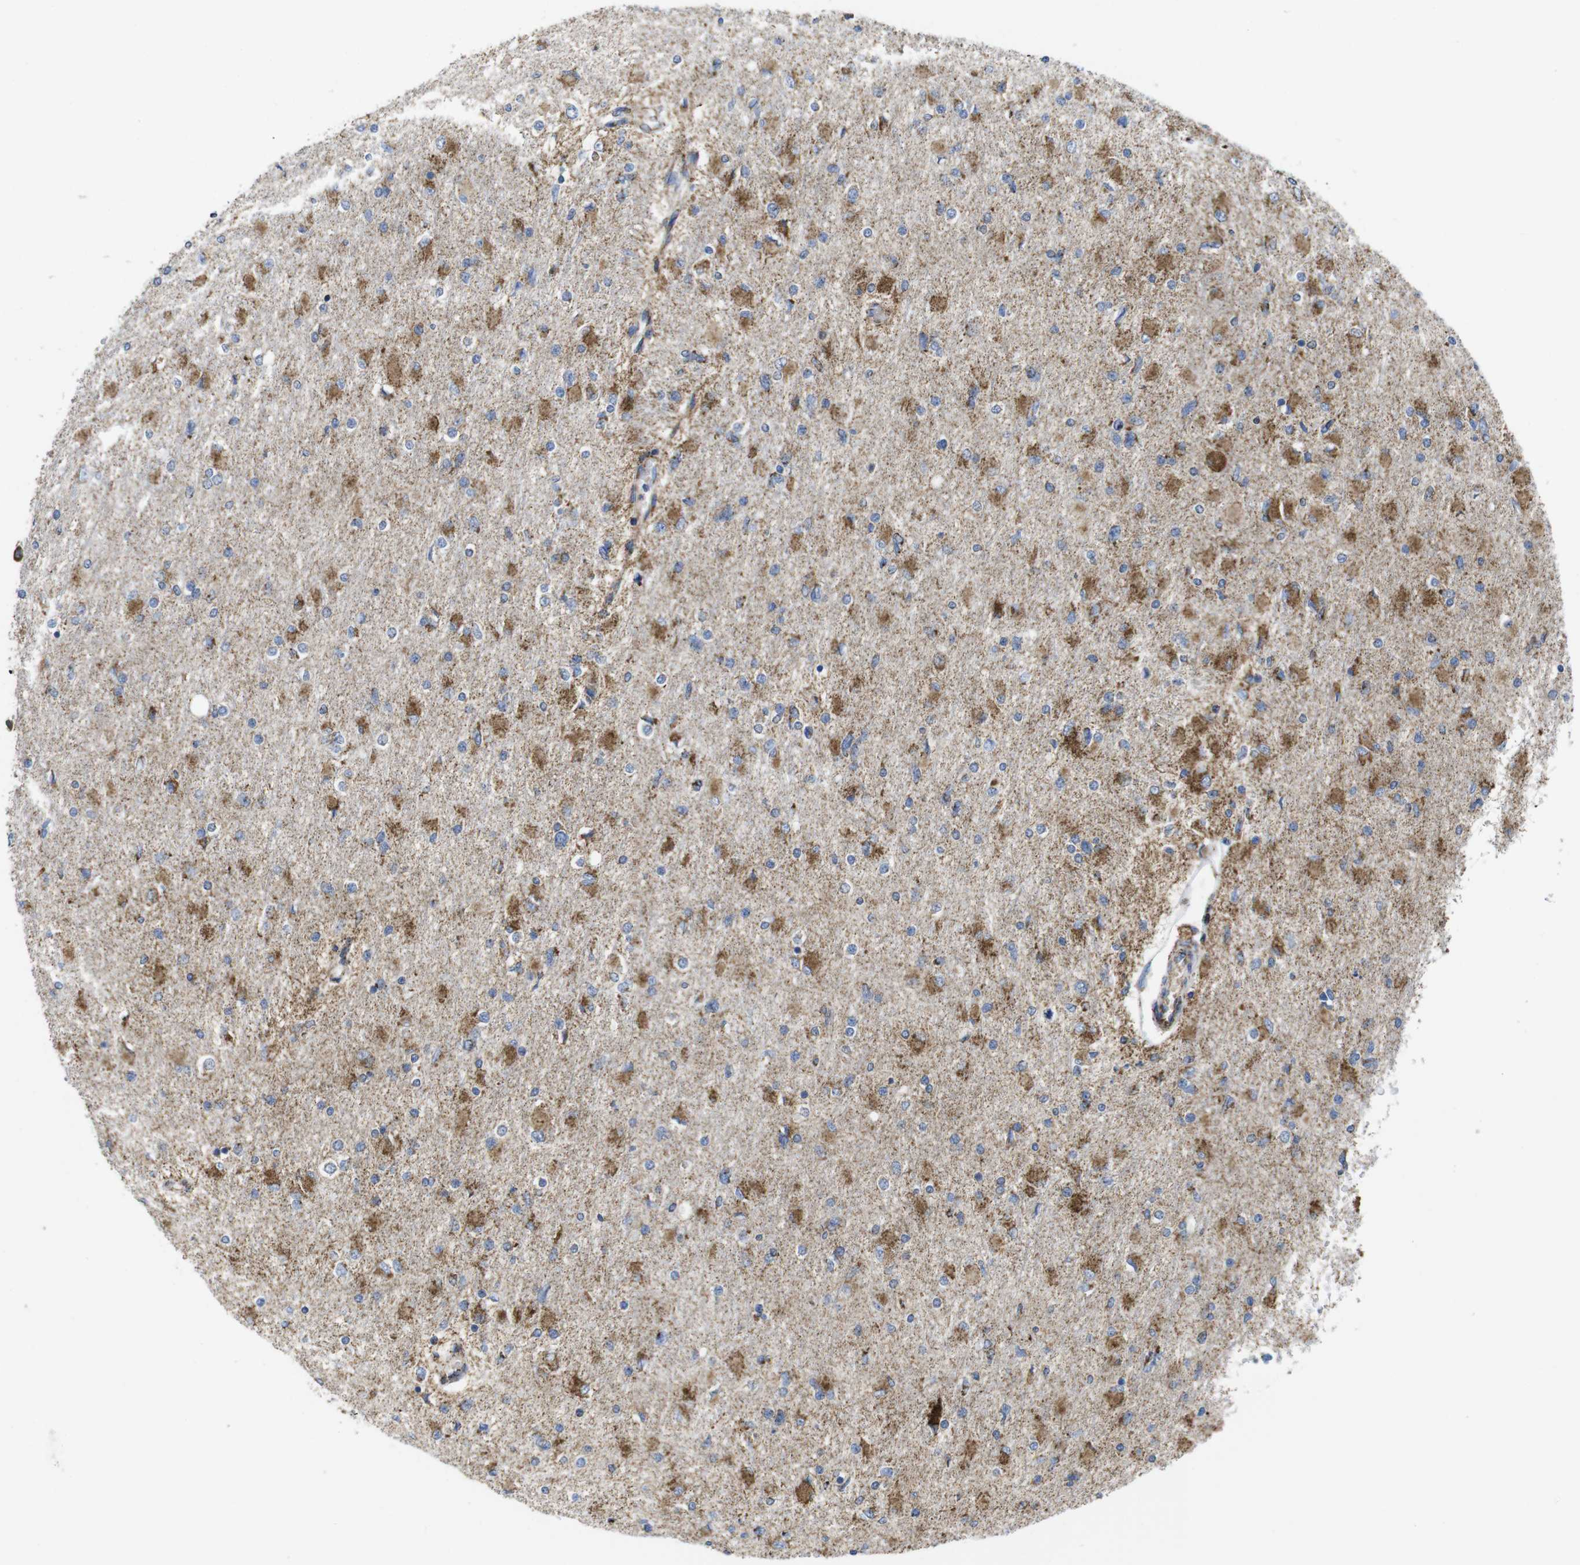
{"staining": {"intensity": "moderate", "quantity": "25%-75%", "location": "cytoplasmic/membranous"}, "tissue": "glioma", "cell_type": "Tumor cells", "image_type": "cancer", "snomed": [{"axis": "morphology", "description": "Glioma, malignant, High grade"}, {"axis": "topography", "description": "Cerebral cortex"}], "caption": "Human high-grade glioma (malignant) stained for a protein (brown) exhibits moderate cytoplasmic/membranous positive positivity in about 25%-75% of tumor cells.", "gene": "TMEM192", "patient": {"sex": "female", "age": 36}}